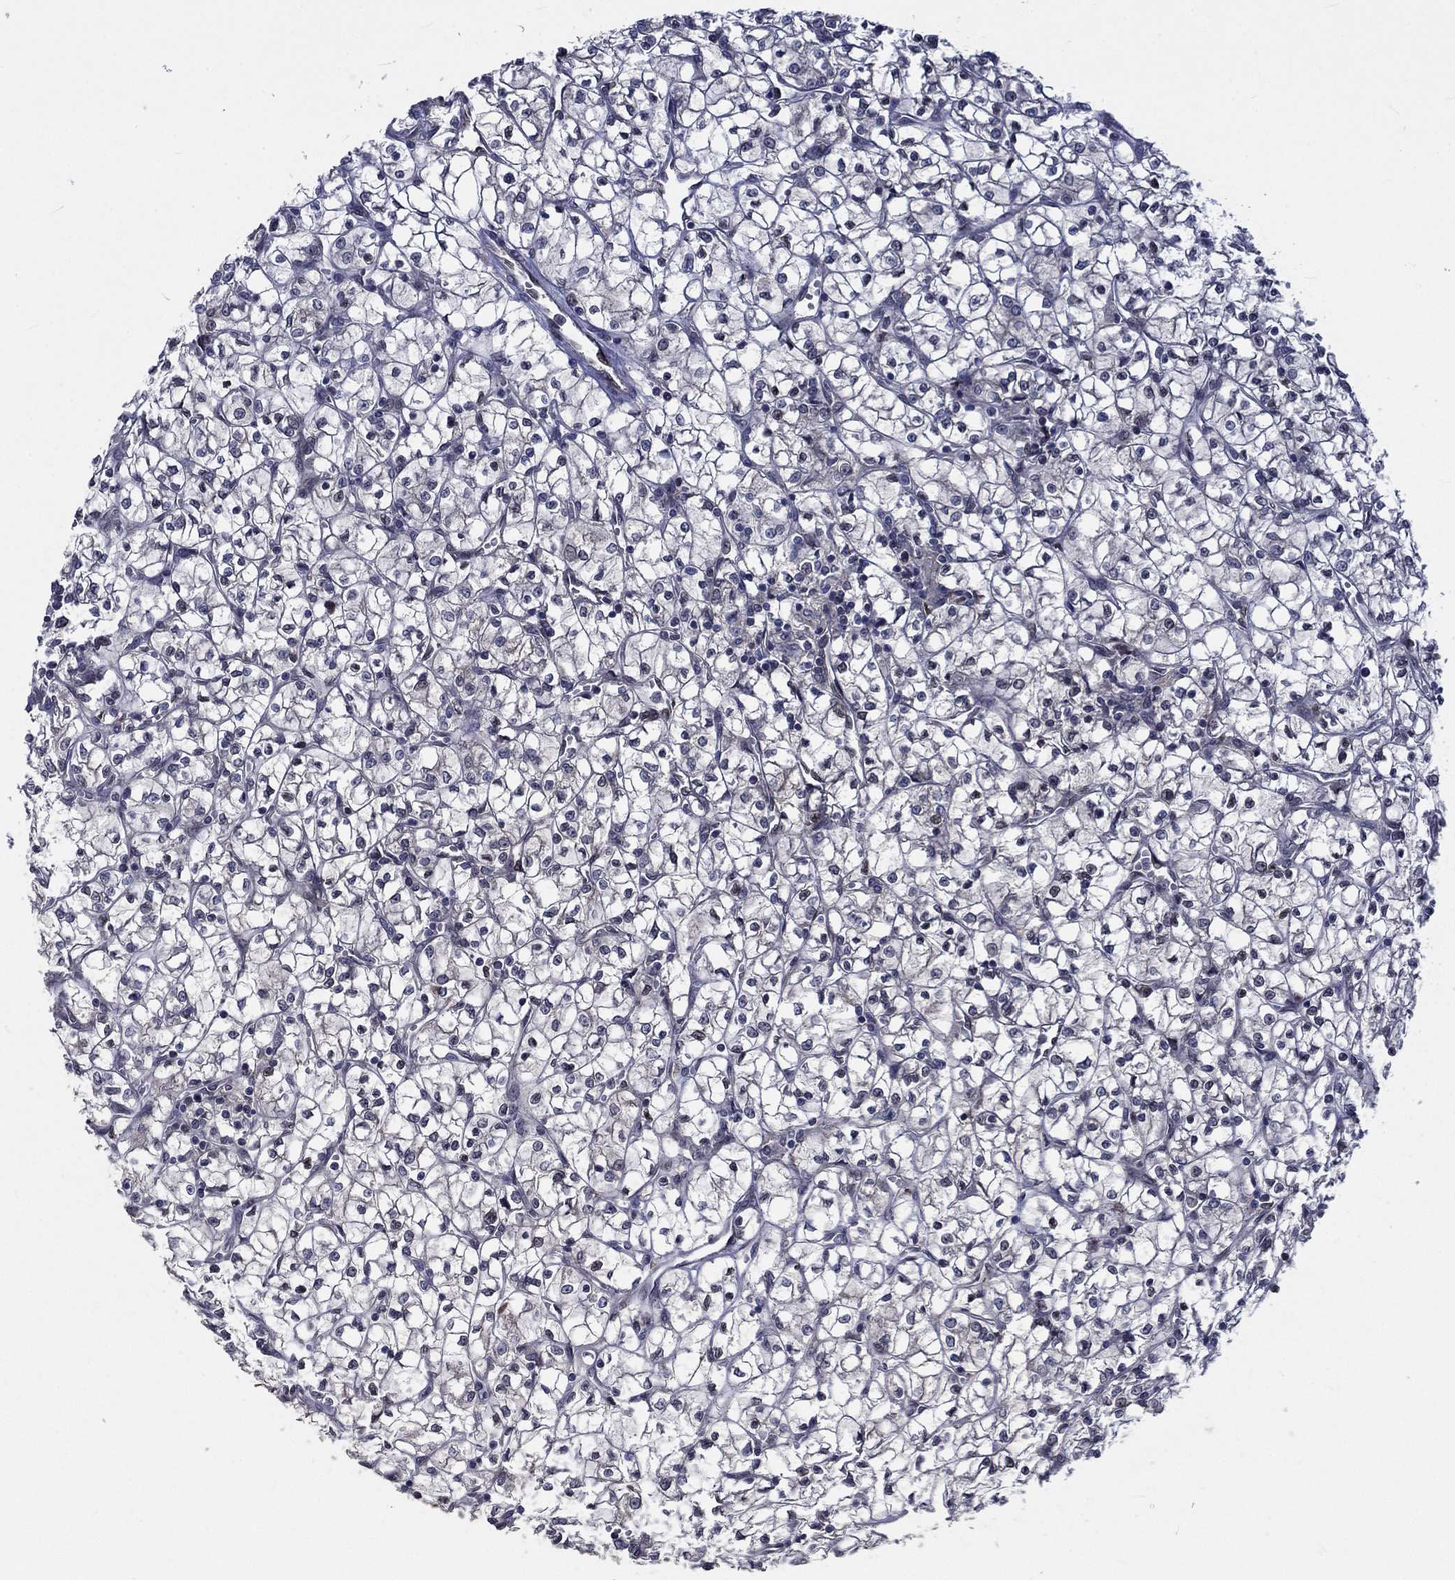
{"staining": {"intensity": "negative", "quantity": "none", "location": "none"}, "tissue": "renal cancer", "cell_type": "Tumor cells", "image_type": "cancer", "snomed": [{"axis": "morphology", "description": "Adenocarcinoma, NOS"}, {"axis": "topography", "description": "Kidney"}], "caption": "An IHC histopathology image of renal cancer (adenocarcinoma) is shown. There is no staining in tumor cells of renal cancer (adenocarcinoma).", "gene": "CETN3", "patient": {"sex": "female", "age": 64}}